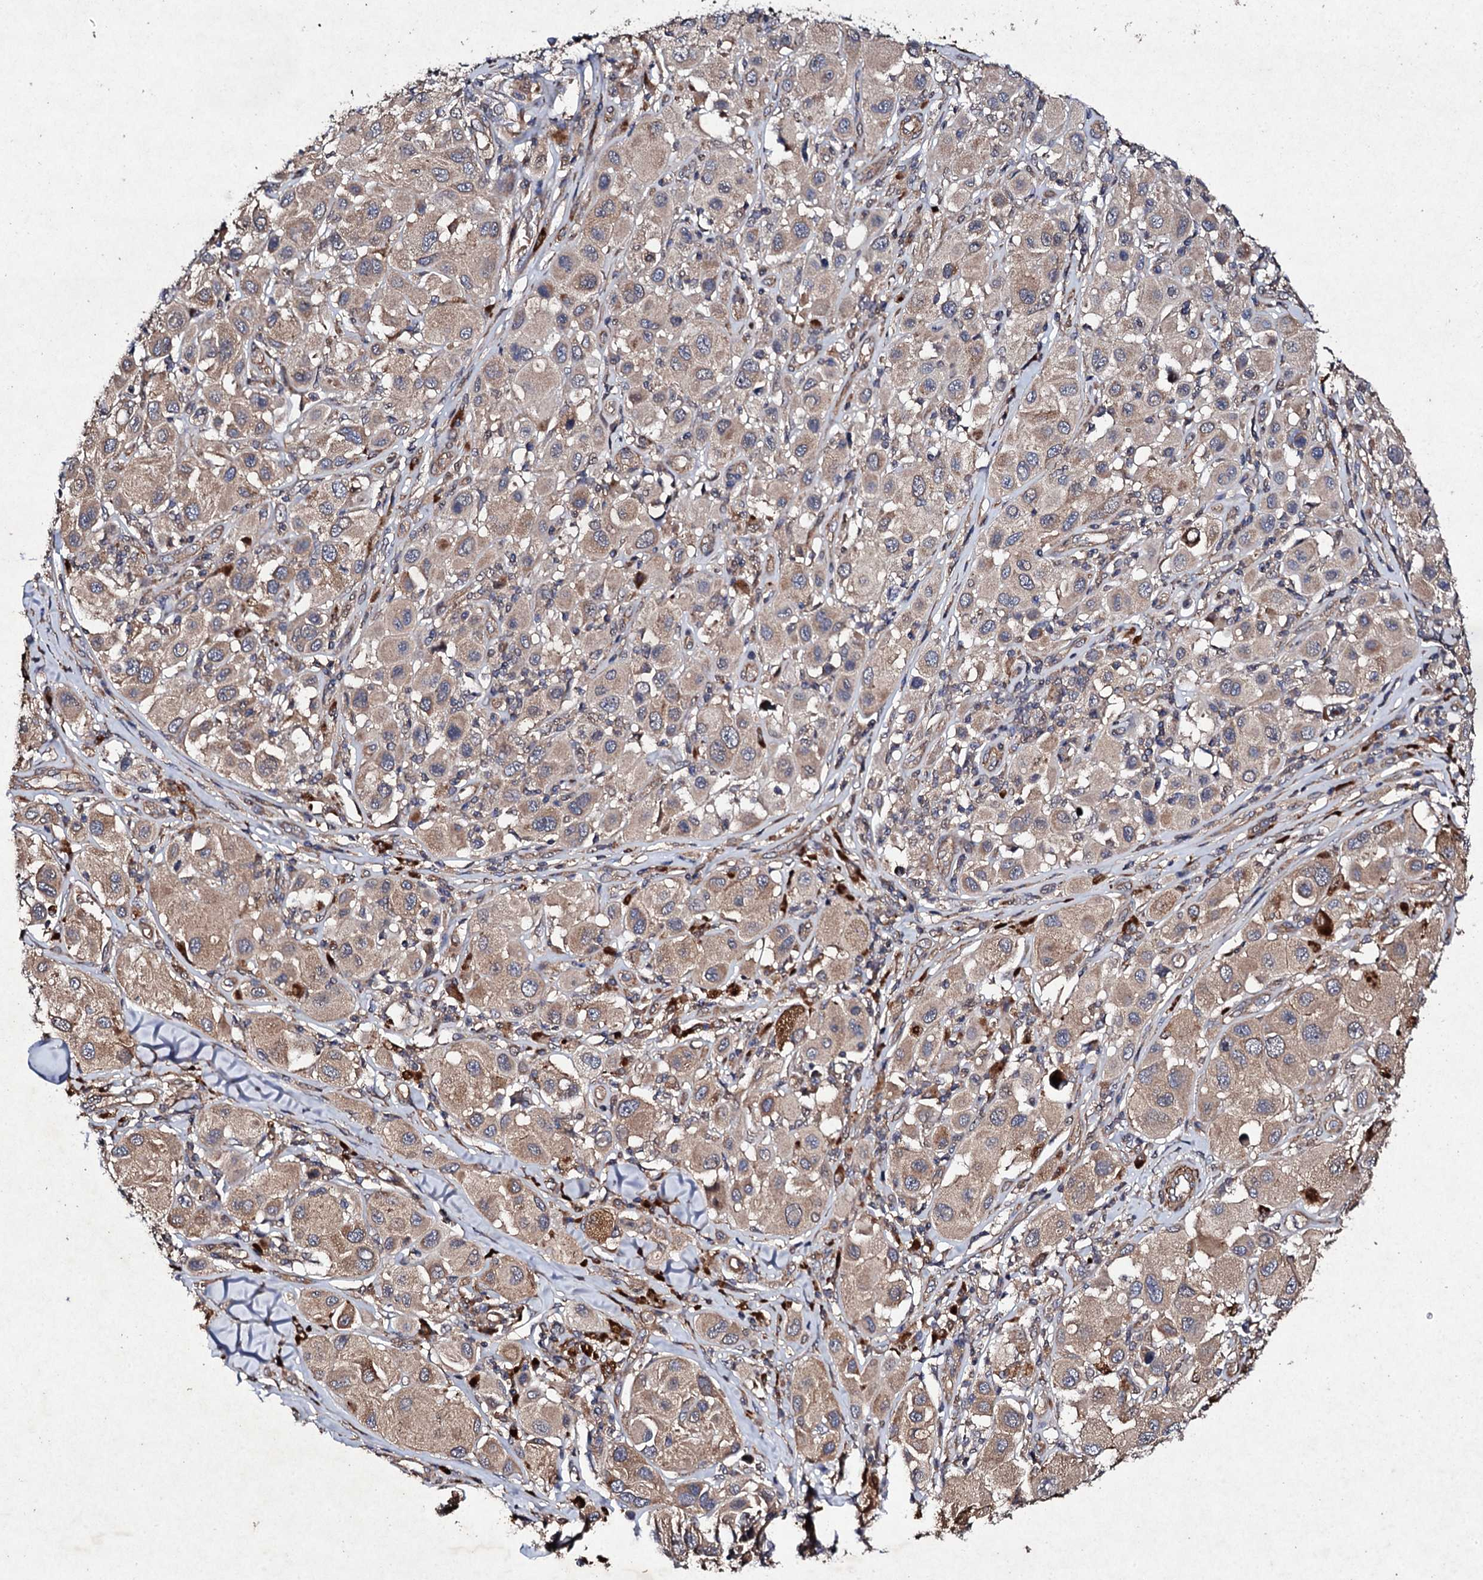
{"staining": {"intensity": "moderate", "quantity": ">75%", "location": "cytoplasmic/membranous"}, "tissue": "melanoma", "cell_type": "Tumor cells", "image_type": "cancer", "snomed": [{"axis": "morphology", "description": "Malignant melanoma, Metastatic site"}, {"axis": "topography", "description": "Skin"}], "caption": "A high-resolution histopathology image shows immunohistochemistry staining of melanoma, which exhibits moderate cytoplasmic/membranous positivity in about >75% of tumor cells.", "gene": "MOCOS", "patient": {"sex": "male", "age": 41}}